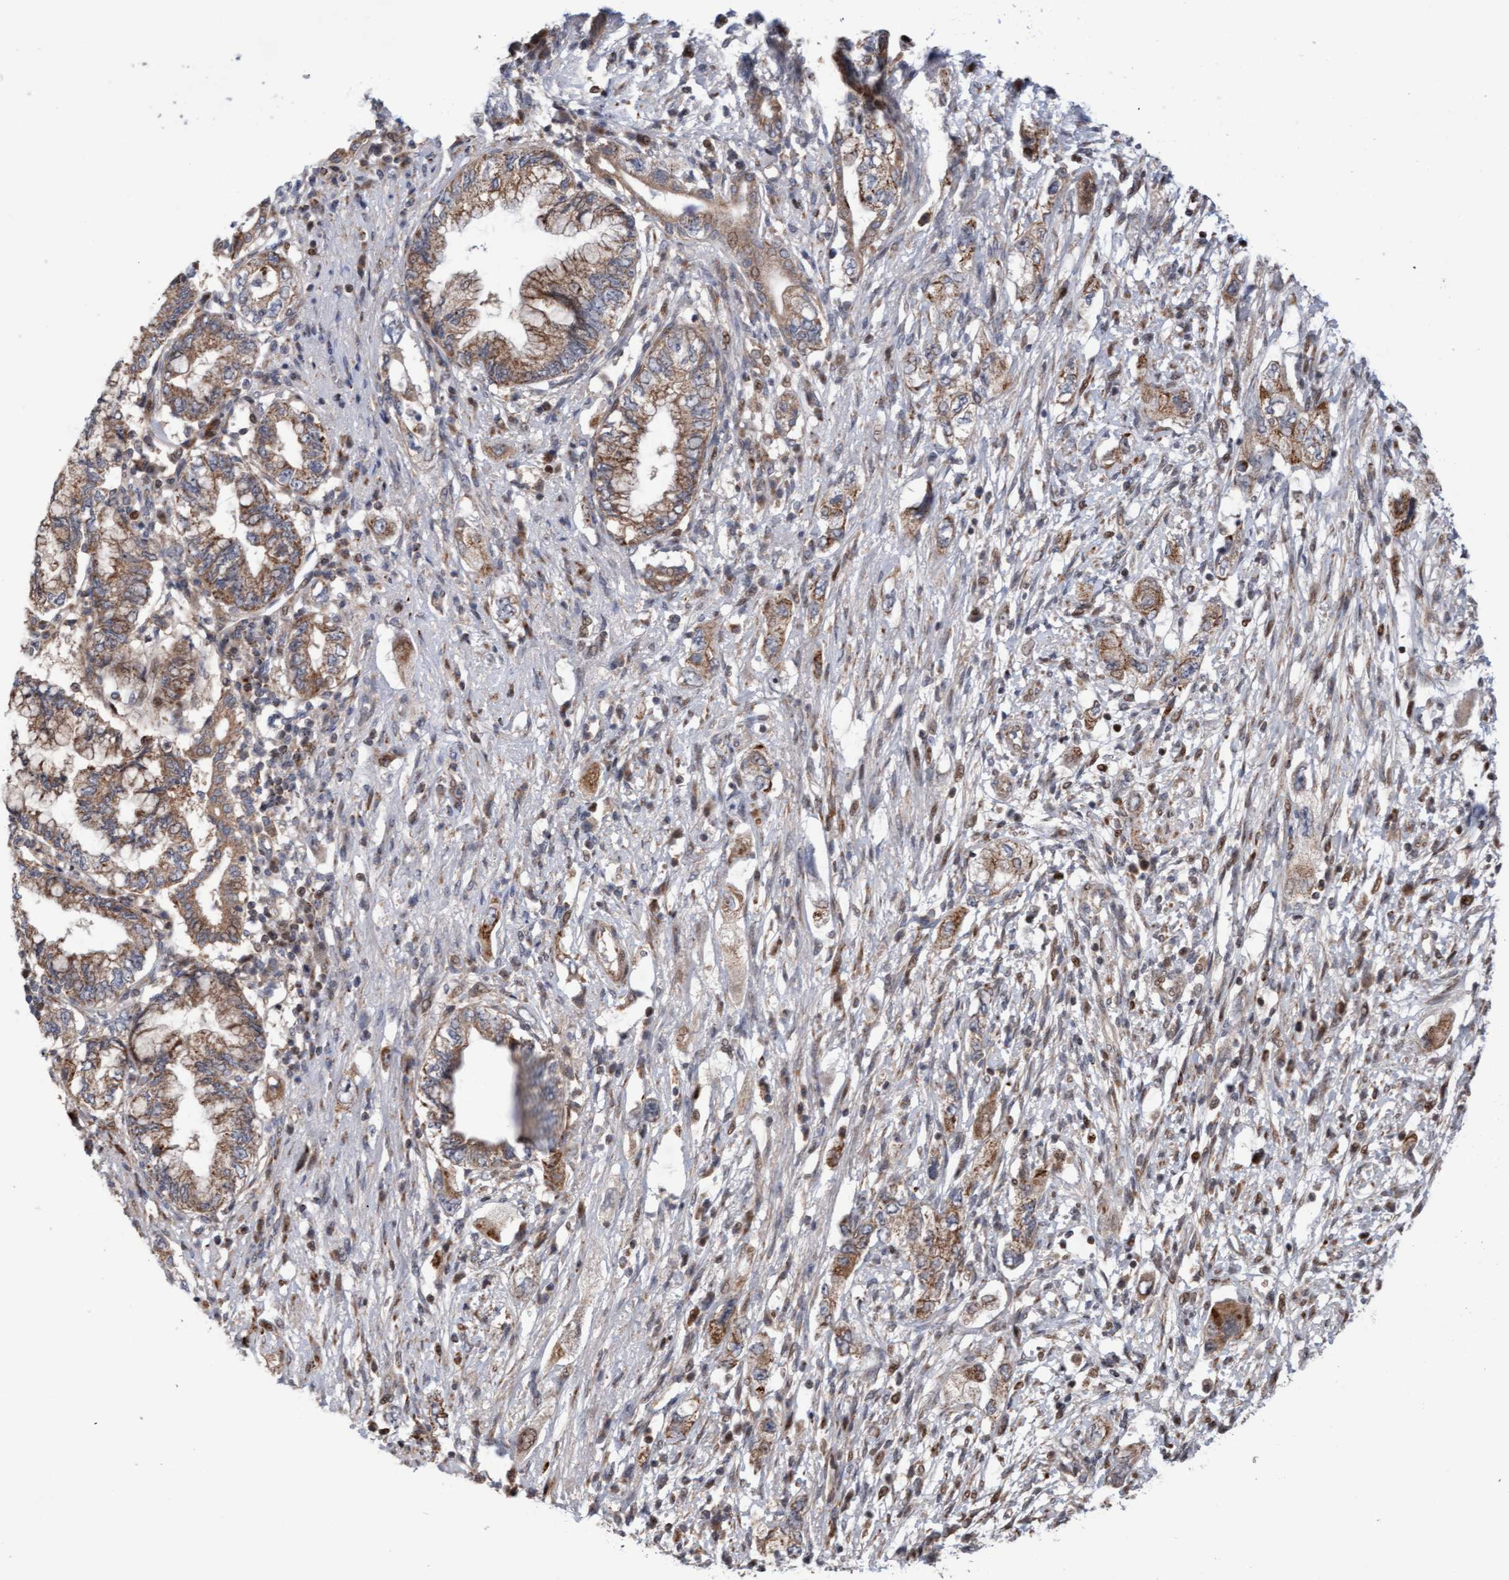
{"staining": {"intensity": "moderate", "quantity": ">75%", "location": "cytoplasmic/membranous"}, "tissue": "pancreatic cancer", "cell_type": "Tumor cells", "image_type": "cancer", "snomed": [{"axis": "morphology", "description": "Adenocarcinoma, NOS"}, {"axis": "topography", "description": "Pancreas"}], "caption": "Pancreatic cancer stained with immunohistochemistry shows moderate cytoplasmic/membranous positivity in approximately >75% of tumor cells.", "gene": "PECR", "patient": {"sex": "female", "age": 73}}